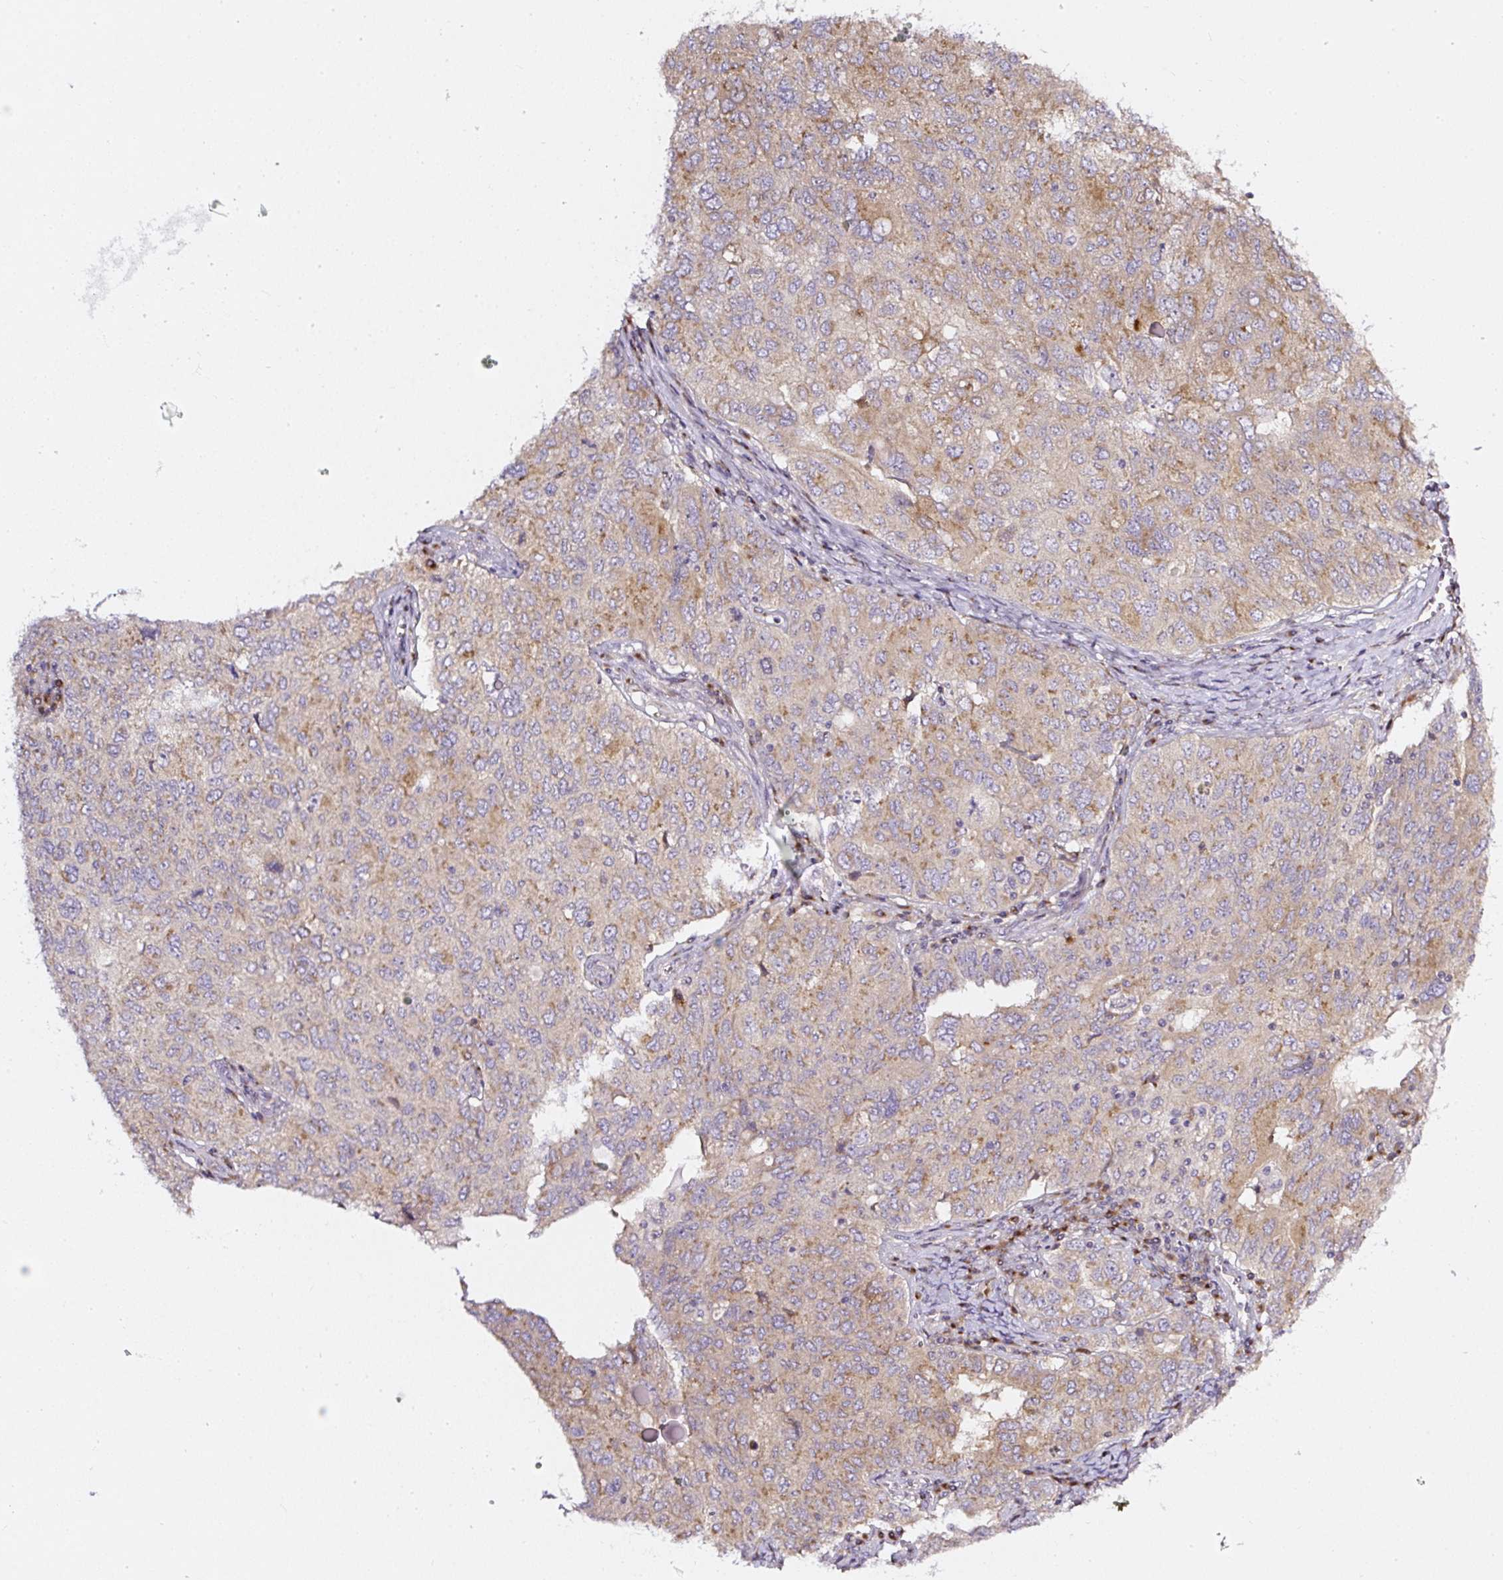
{"staining": {"intensity": "moderate", "quantity": "25%-75%", "location": "cytoplasmic/membranous"}, "tissue": "ovarian cancer", "cell_type": "Tumor cells", "image_type": "cancer", "snomed": [{"axis": "morphology", "description": "Carcinoma, endometroid"}, {"axis": "topography", "description": "Ovary"}], "caption": "DAB immunohistochemical staining of human ovarian cancer reveals moderate cytoplasmic/membranous protein positivity in about 25%-75% of tumor cells.", "gene": "MLX", "patient": {"sex": "female", "age": 62}}